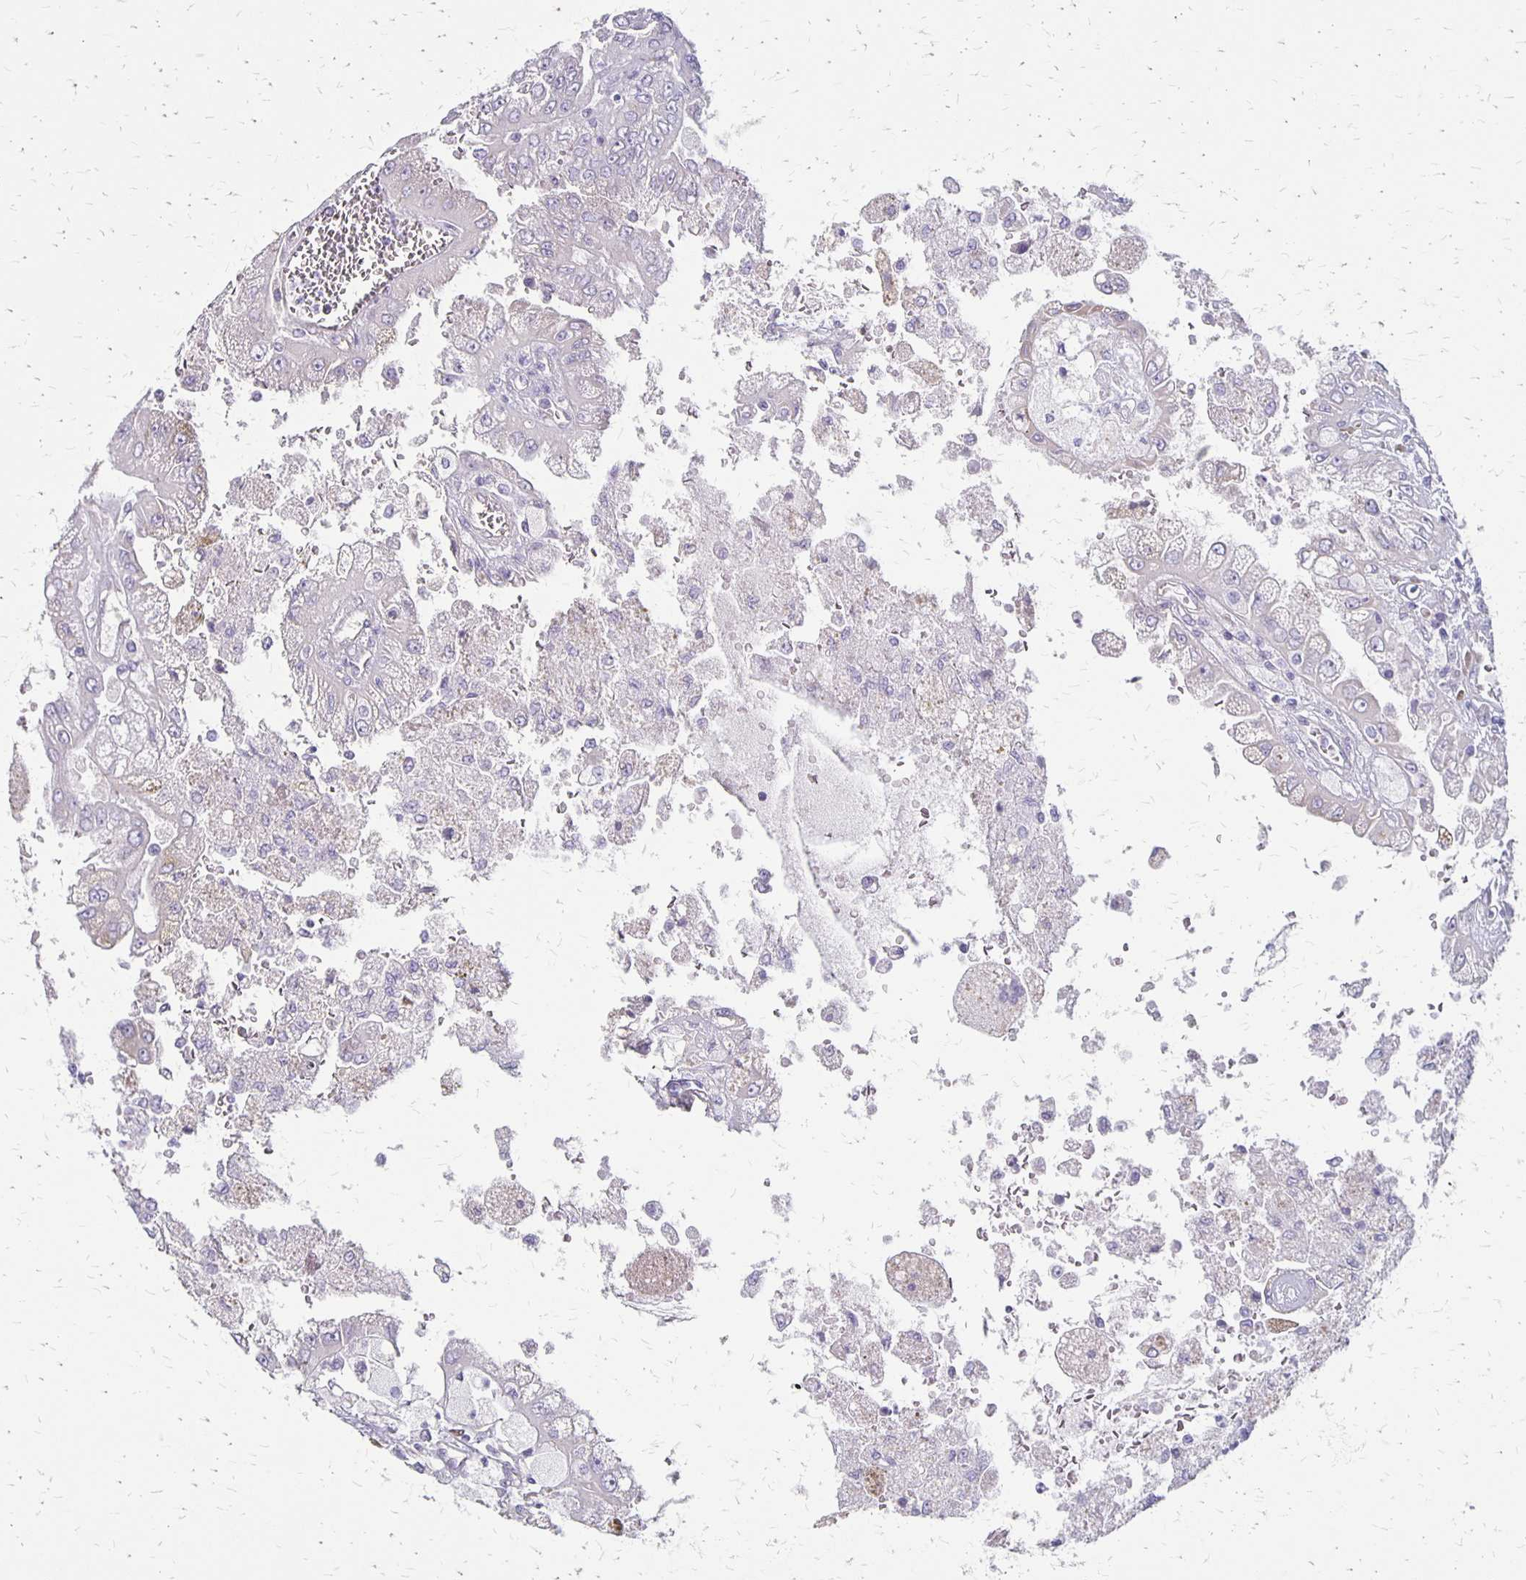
{"staining": {"intensity": "negative", "quantity": "none", "location": "none"}, "tissue": "renal cancer", "cell_type": "Tumor cells", "image_type": "cancer", "snomed": [{"axis": "morphology", "description": "Adenocarcinoma, NOS"}, {"axis": "topography", "description": "Kidney"}], "caption": "The histopathology image shows no staining of tumor cells in renal adenocarcinoma.", "gene": "HOMER1", "patient": {"sex": "male", "age": 58}}